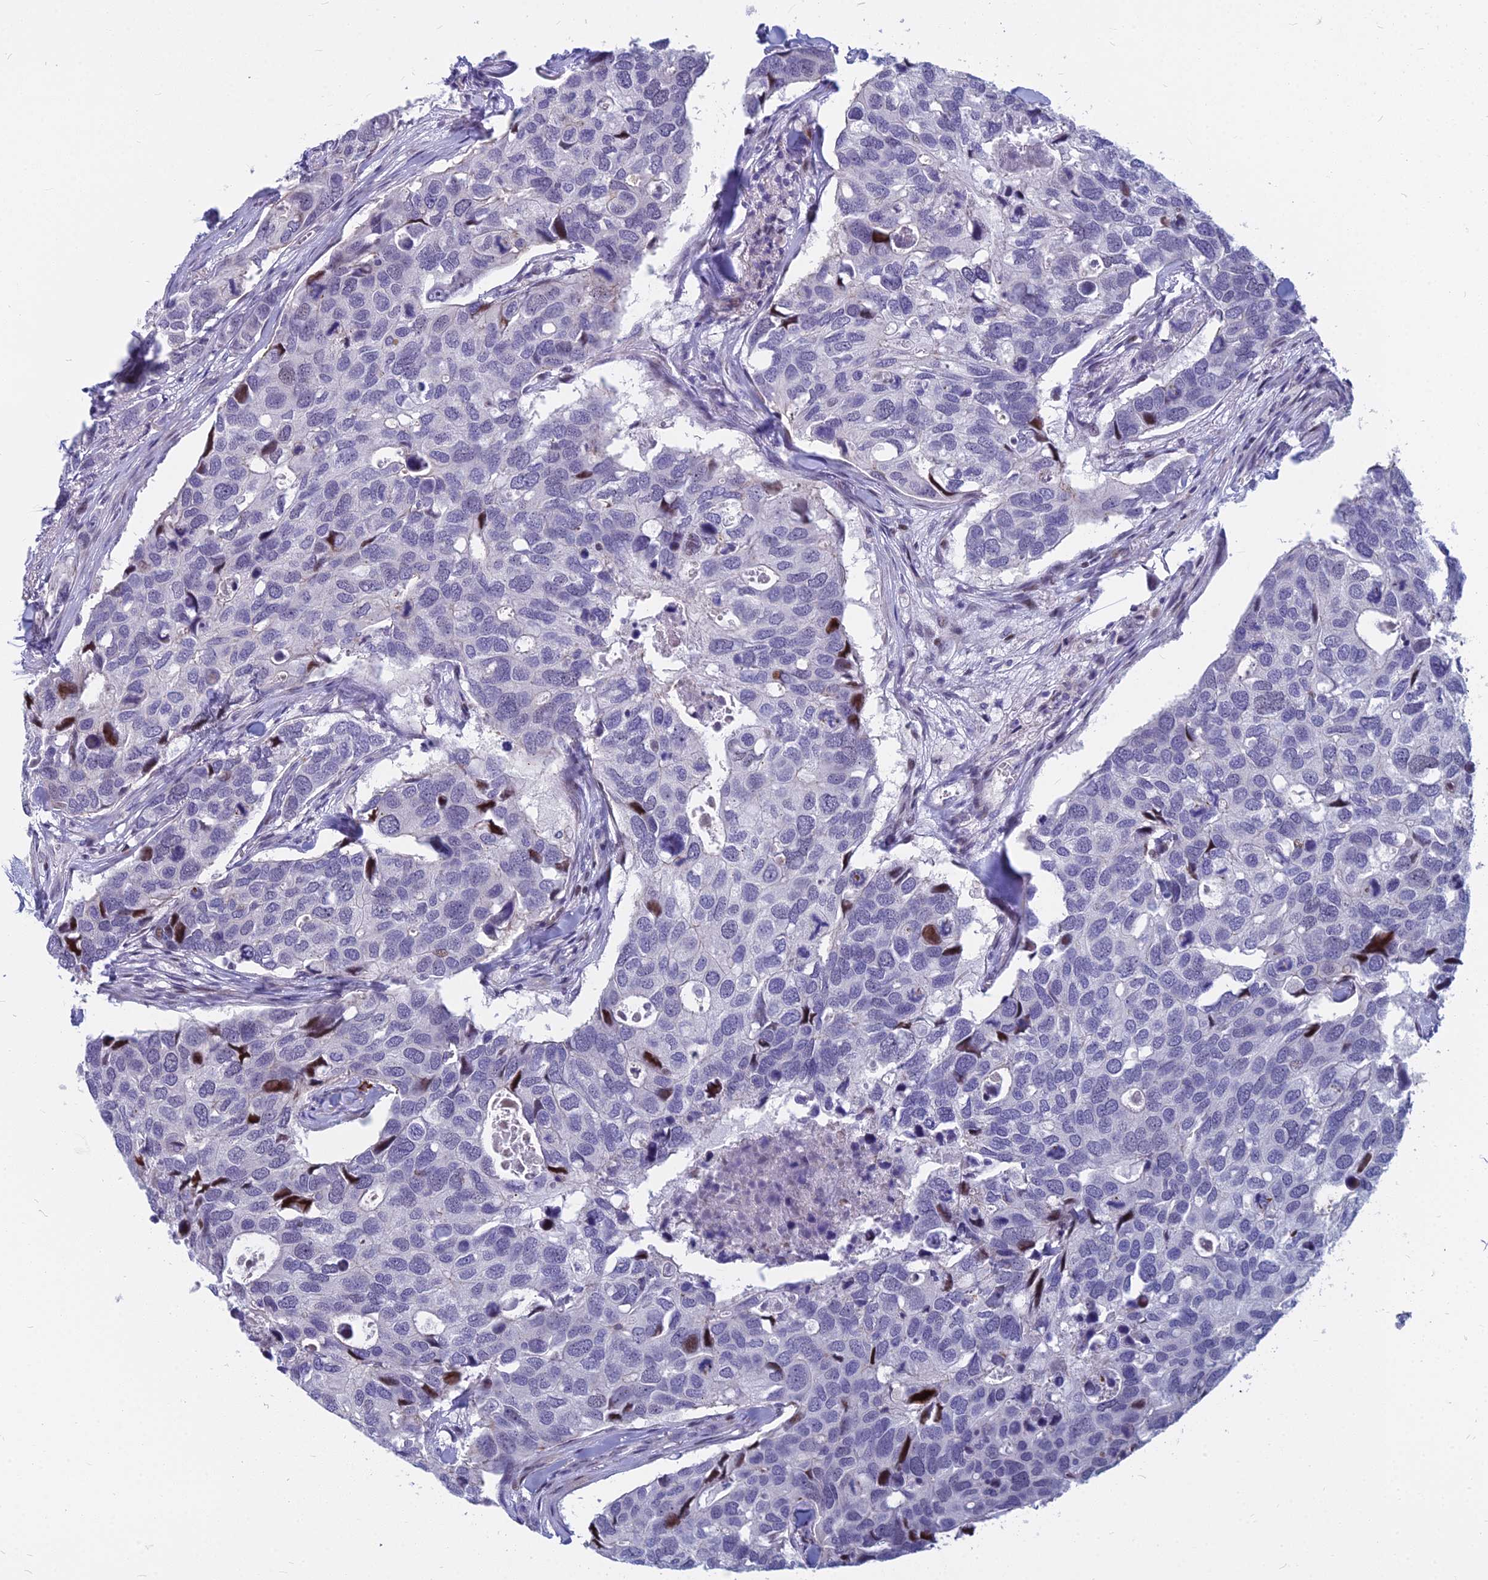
{"staining": {"intensity": "moderate", "quantity": "<25%", "location": "nuclear"}, "tissue": "breast cancer", "cell_type": "Tumor cells", "image_type": "cancer", "snomed": [{"axis": "morphology", "description": "Duct carcinoma"}, {"axis": "topography", "description": "Breast"}], "caption": "Human breast intraductal carcinoma stained with a protein marker shows moderate staining in tumor cells.", "gene": "MYBPC2", "patient": {"sex": "female", "age": 83}}